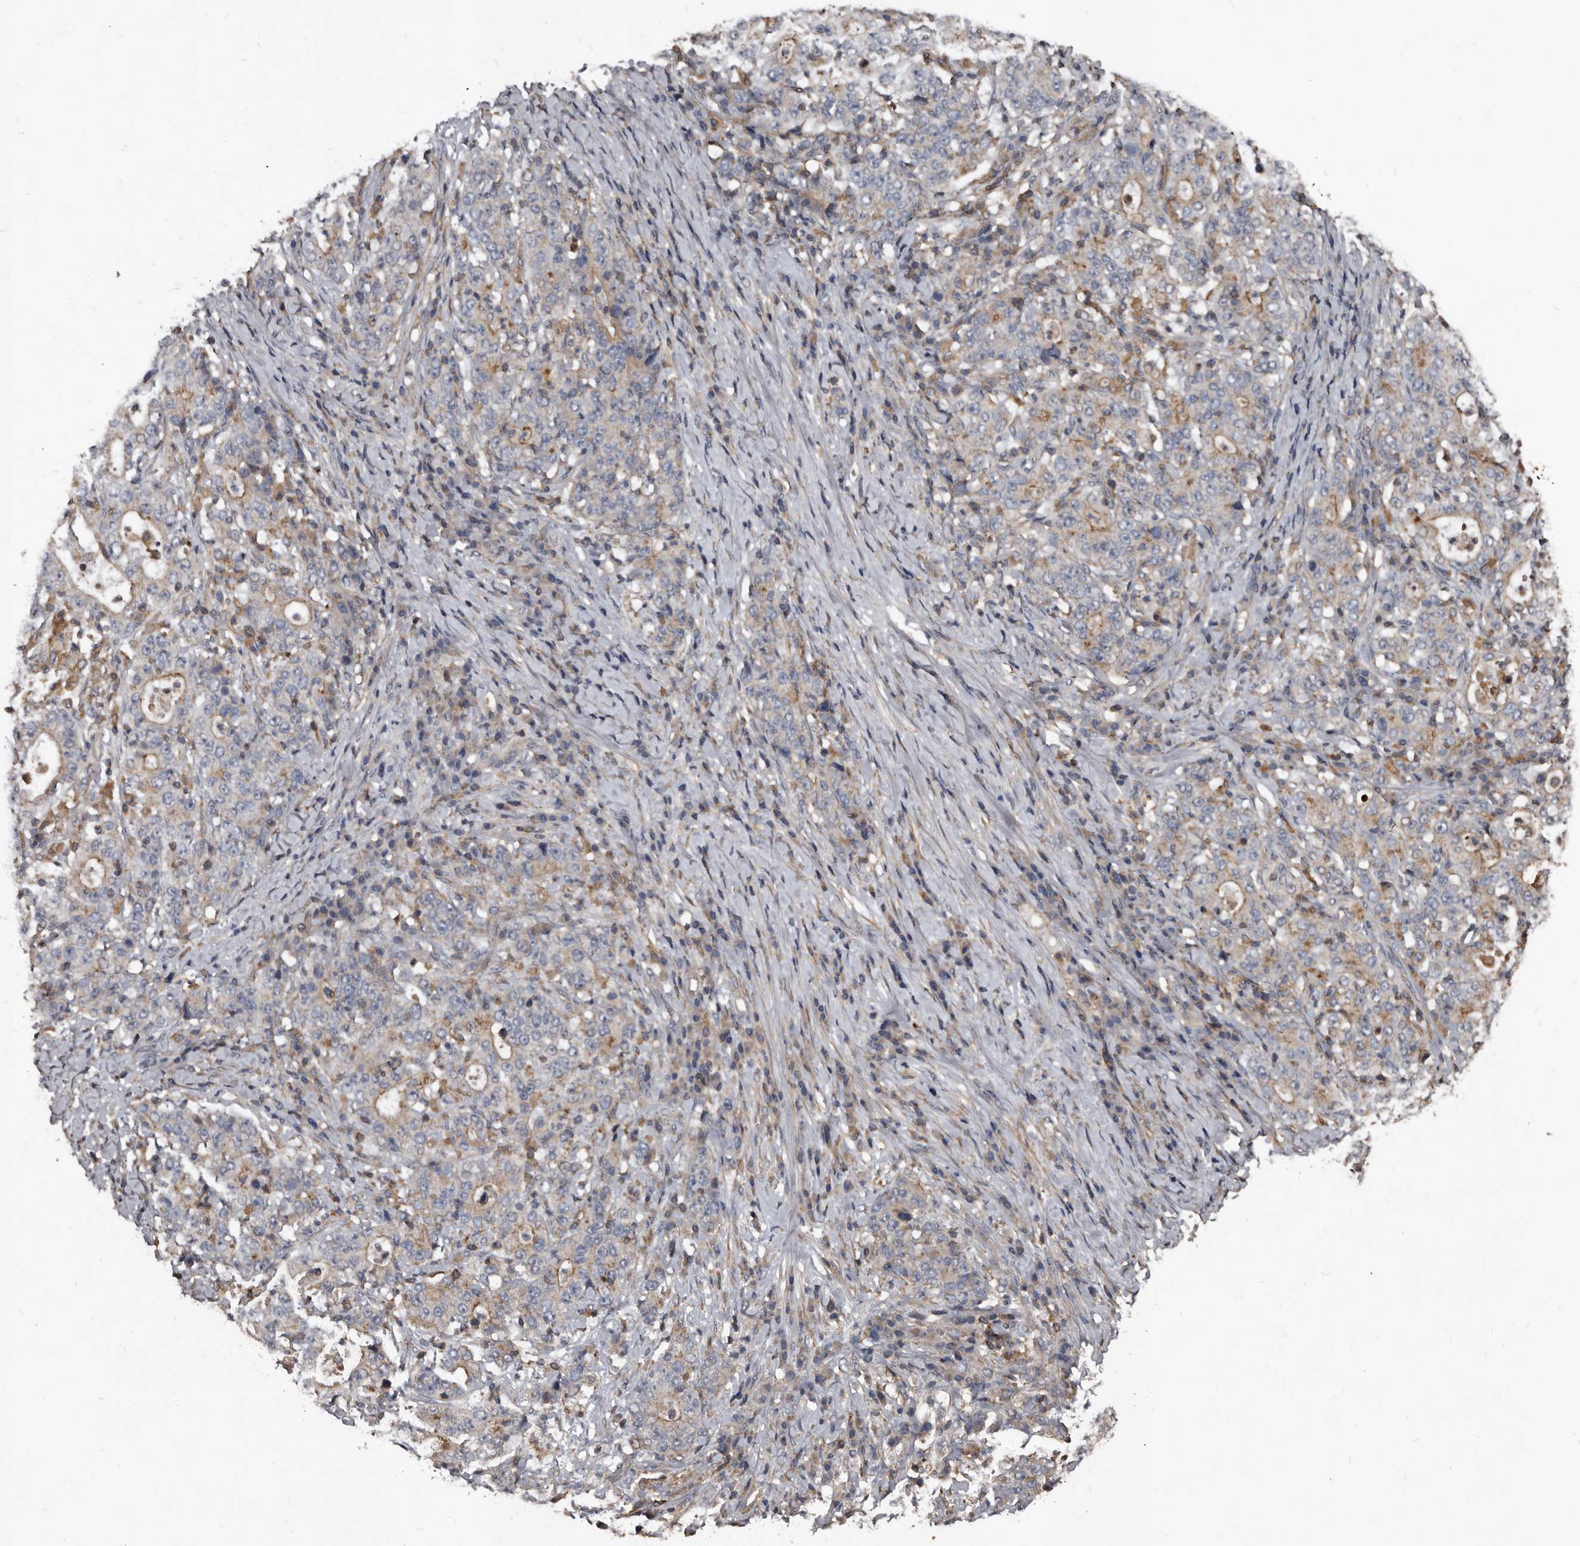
{"staining": {"intensity": "weak", "quantity": "25%-75%", "location": "cytoplasmic/membranous"}, "tissue": "stomach cancer", "cell_type": "Tumor cells", "image_type": "cancer", "snomed": [{"axis": "morphology", "description": "Normal tissue, NOS"}, {"axis": "morphology", "description": "Adenocarcinoma, NOS"}, {"axis": "topography", "description": "Stomach, upper"}, {"axis": "topography", "description": "Stomach"}], "caption": "This image demonstrates IHC staining of human adenocarcinoma (stomach), with low weak cytoplasmic/membranous staining in approximately 25%-75% of tumor cells.", "gene": "GREB1", "patient": {"sex": "male", "age": 59}}